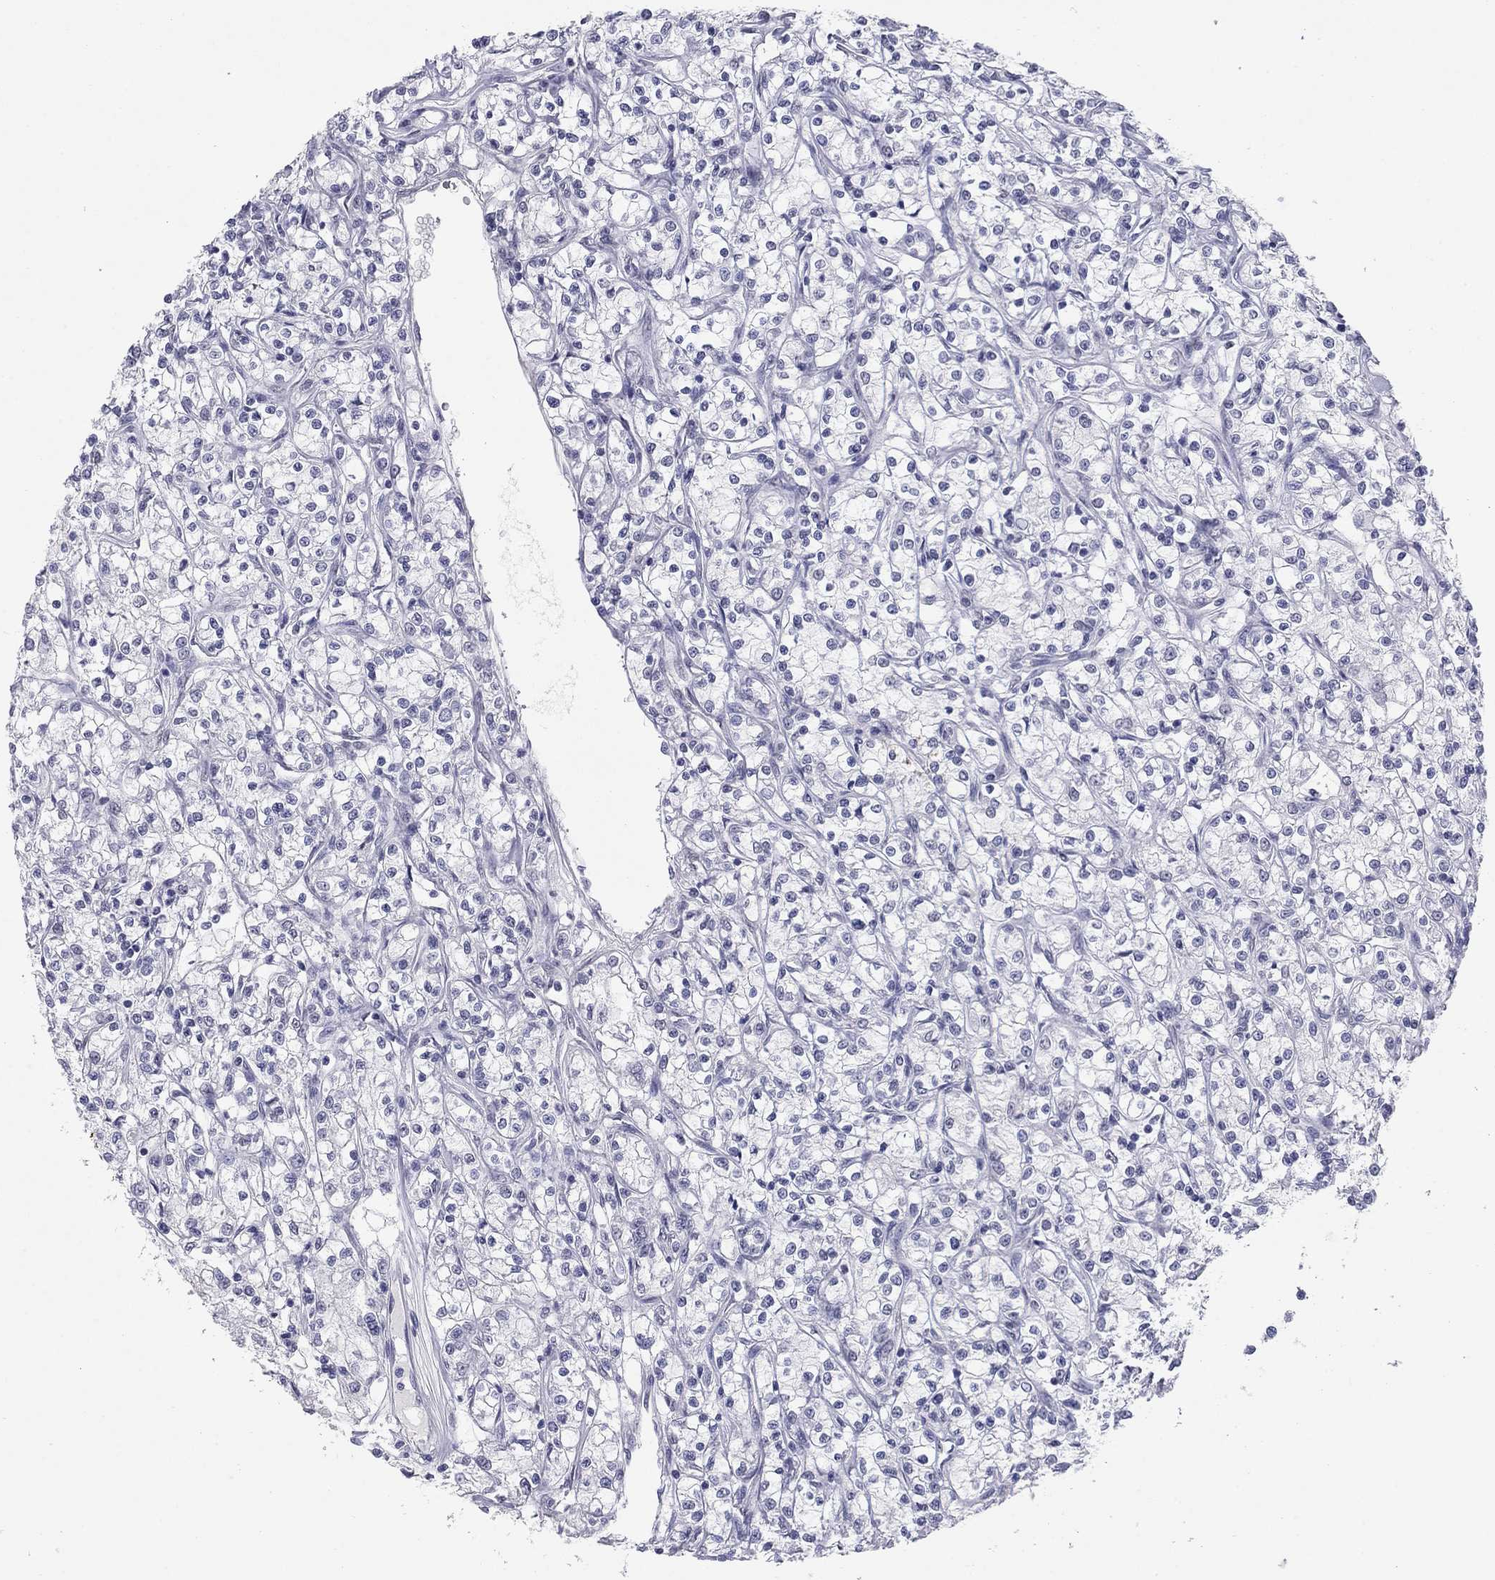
{"staining": {"intensity": "negative", "quantity": "none", "location": "none"}, "tissue": "renal cancer", "cell_type": "Tumor cells", "image_type": "cancer", "snomed": [{"axis": "morphology", "description": "Adenocarcinoma, NOS"}, {"axis": "topography", "description": "Kidney"}], "caption": "Immunohistochemistry of renal adenocarcinoma displays no staining in tumor cells. (Stains: DAB (3,3'-diaminobenzidine) immunohistochemistry with hematoxylin counter stain, Microscopy: brightfield microscopy at high magnification).", "gene": "KRT75", "patient": {"sex": "female", "age": 59}}